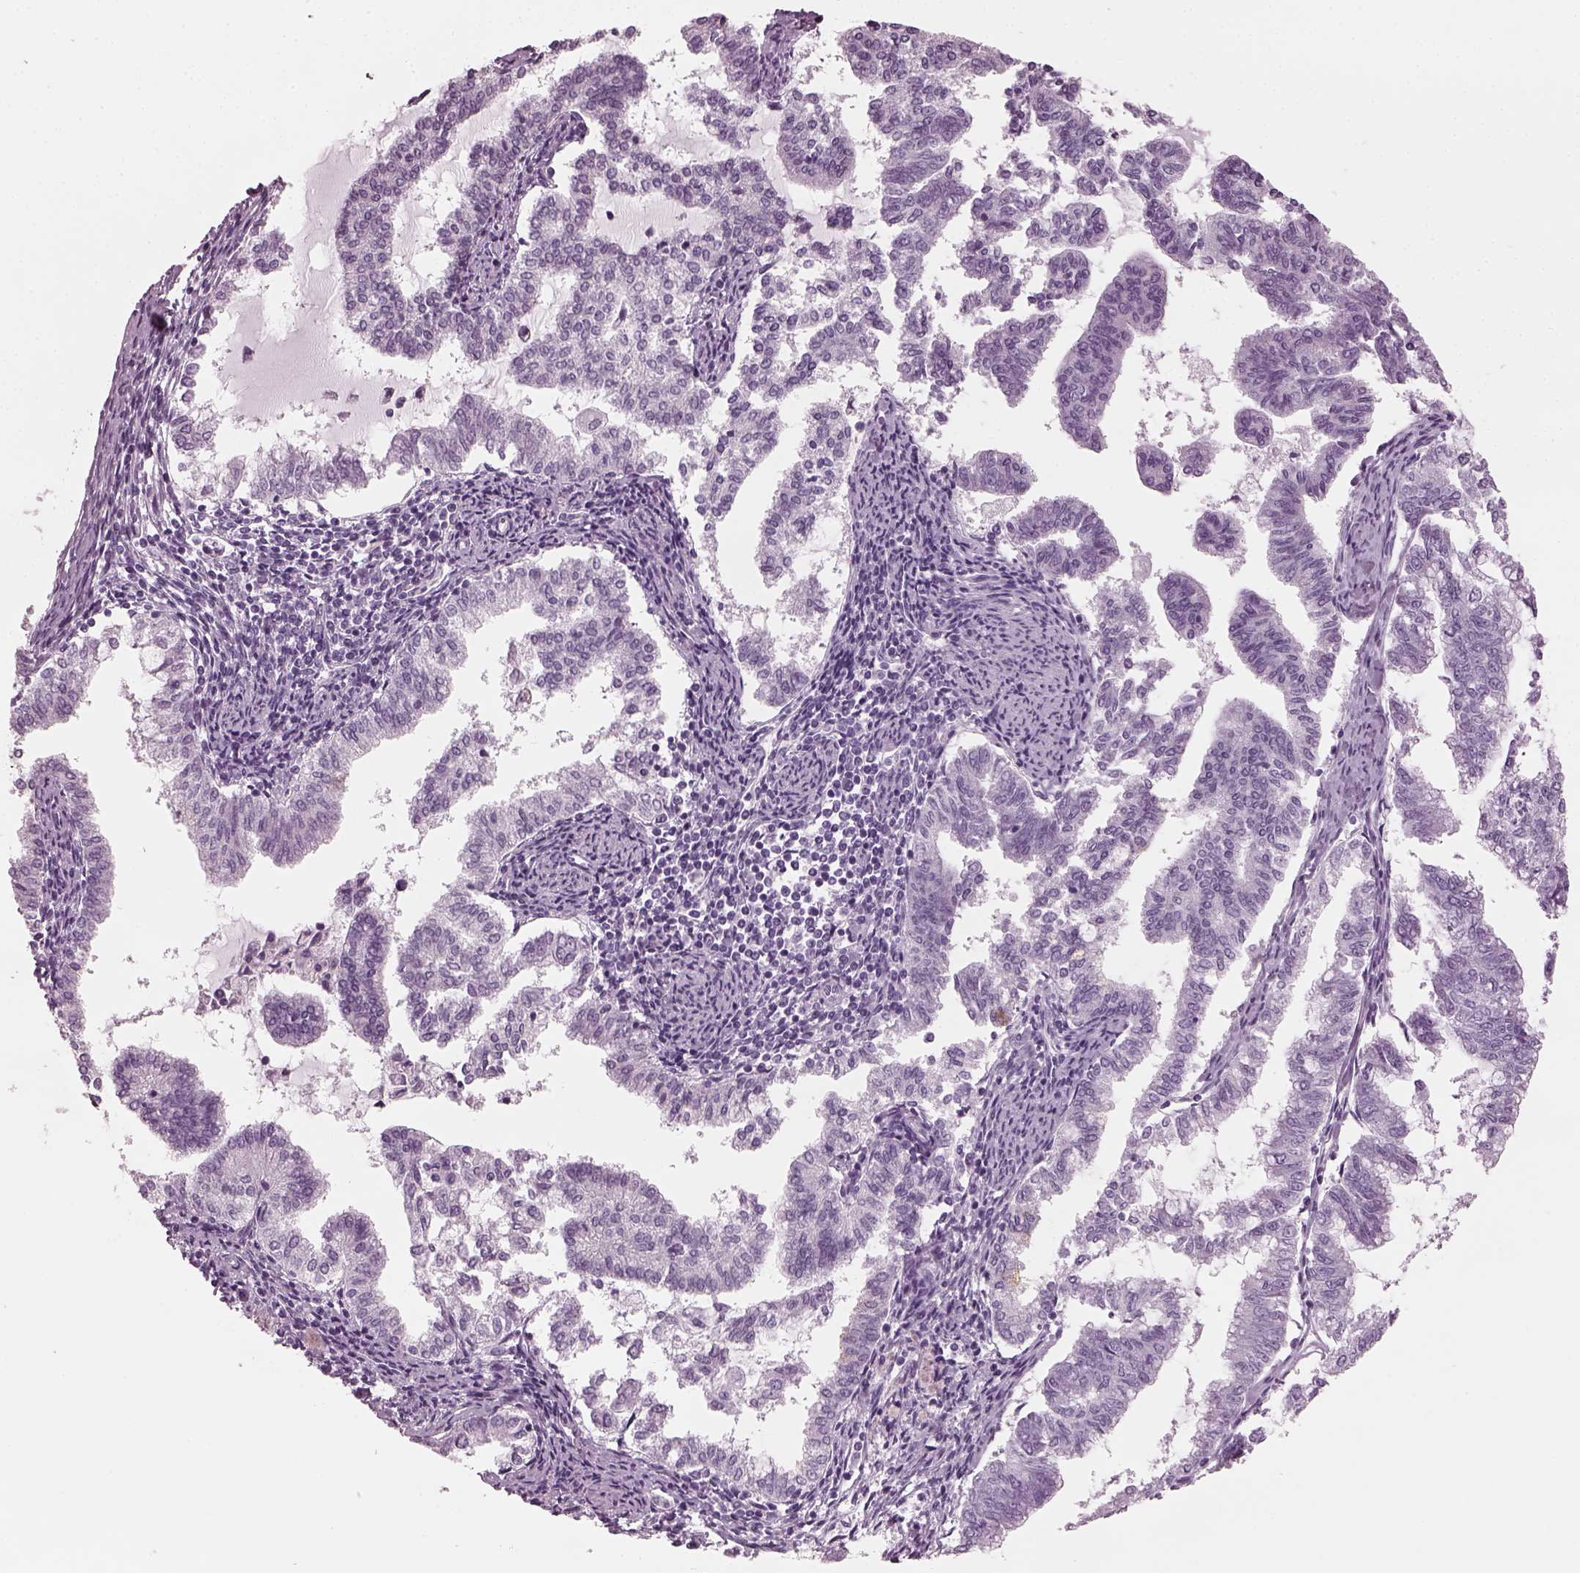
{"staining": {"intensity": "negative", "quantity": "none", "location": "none"}, "tissue": "endometrial cancer", "cell_type": "Tumor cells", "image_type": "cancer", "snomed": [{"axis": "morphology", "description": "Adenocarcinoma, NOS"}, {"axis": "topography", "description": "Endometrium"}], "caption": "Immunohistochemistry histopathology image of neoplastic tissue: endometrial cancer (adenocarcinoma) stained with DAB exhibits no significant protein expression in tumor cells.", "gene": "PDC", "patient": {"sex": "female", "age": 79}}